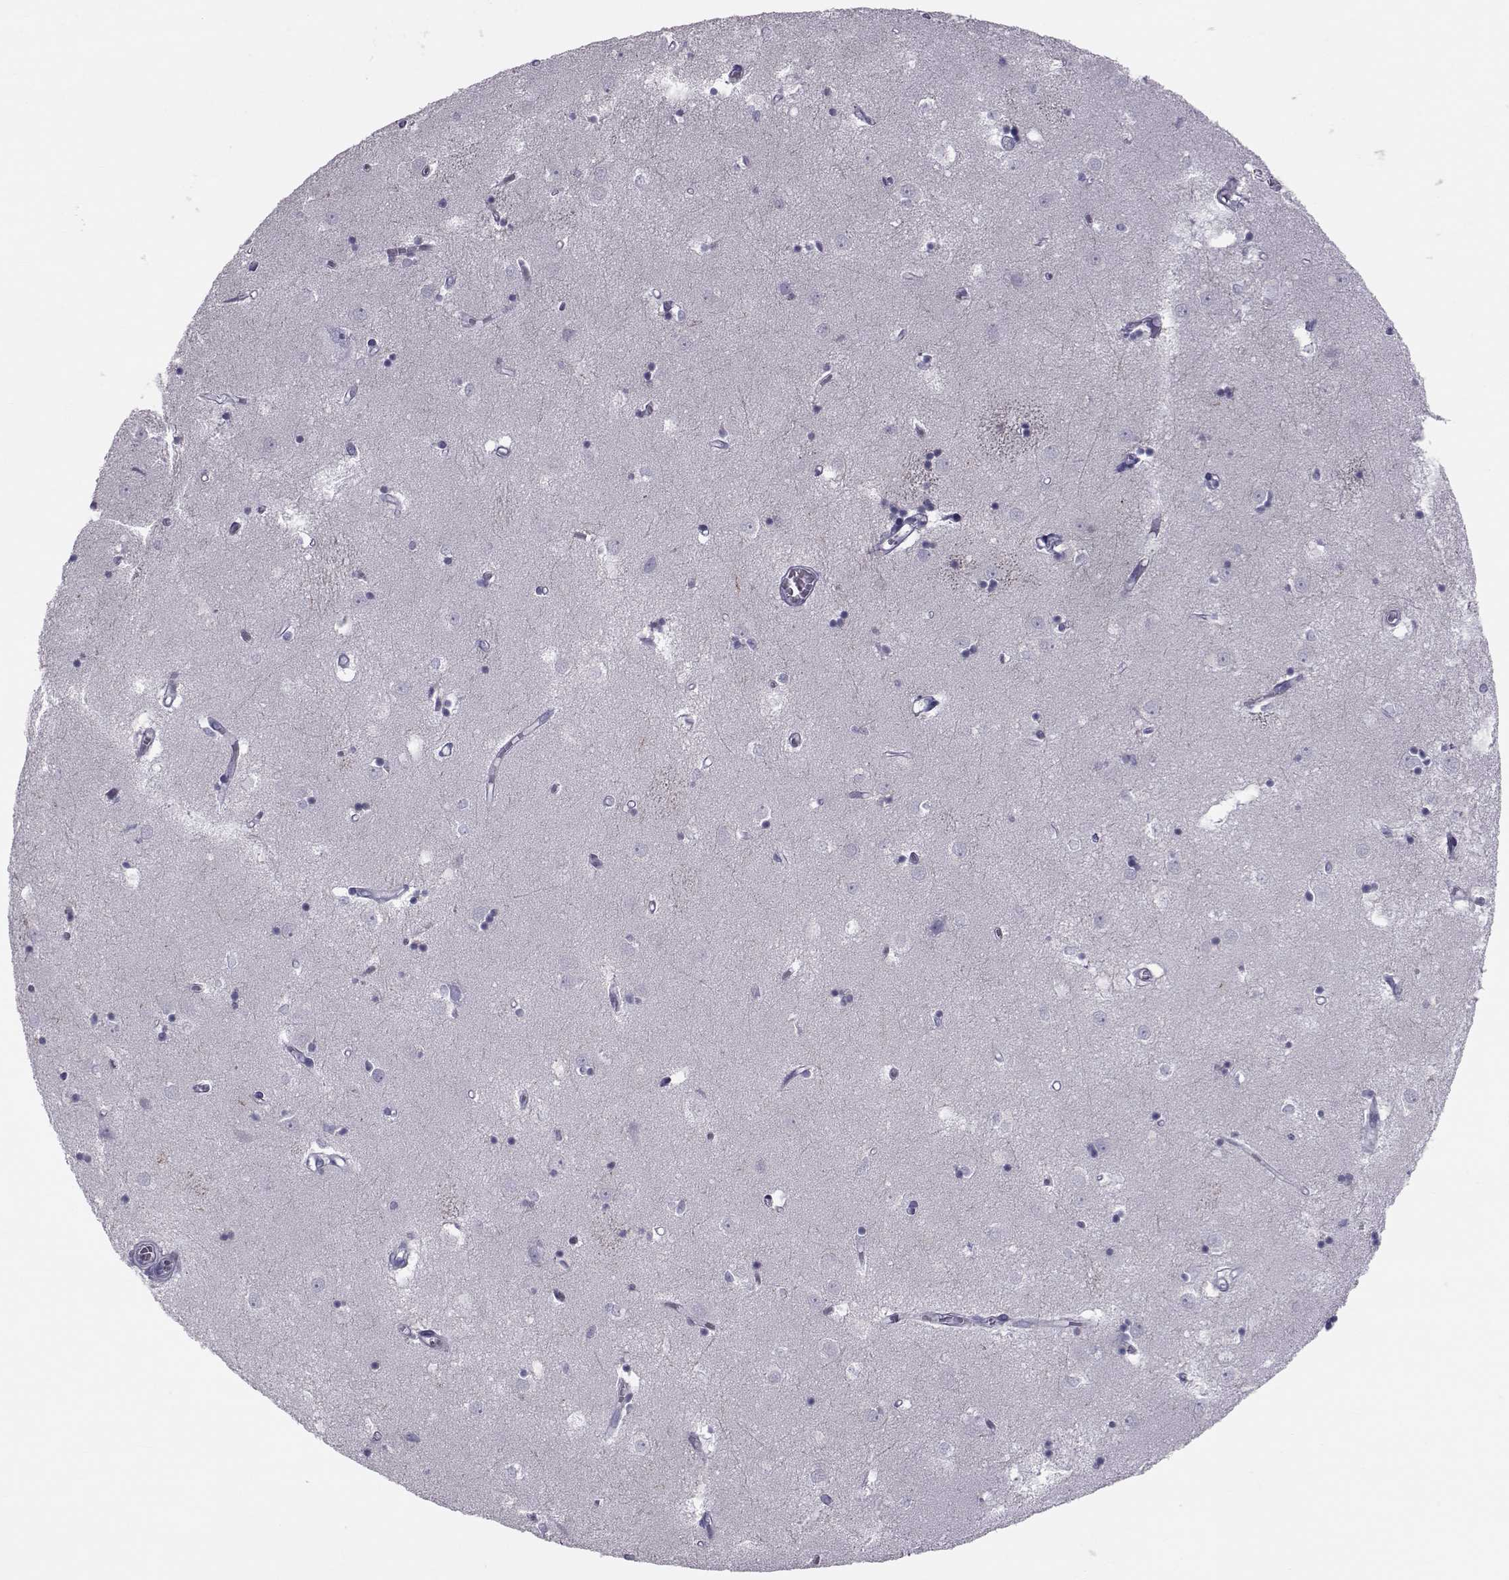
{"staining": {"intensity": "negative", "quantity": "none", "location": "none"}, "tissue": "caudate", "cell_type": "Glial cells", "image_type": "normal", "snomed": [{"axis": "morphology", "description": "Normal tissue, NOS"}, {"axis": "topography", "description": "Lateral ventricle wall"}], "caption": "The photomicrograph displays no staining of glial cells in benign caudate.", "gene": "GARIN3", "patient": {"sex": "male", "age": 54}}